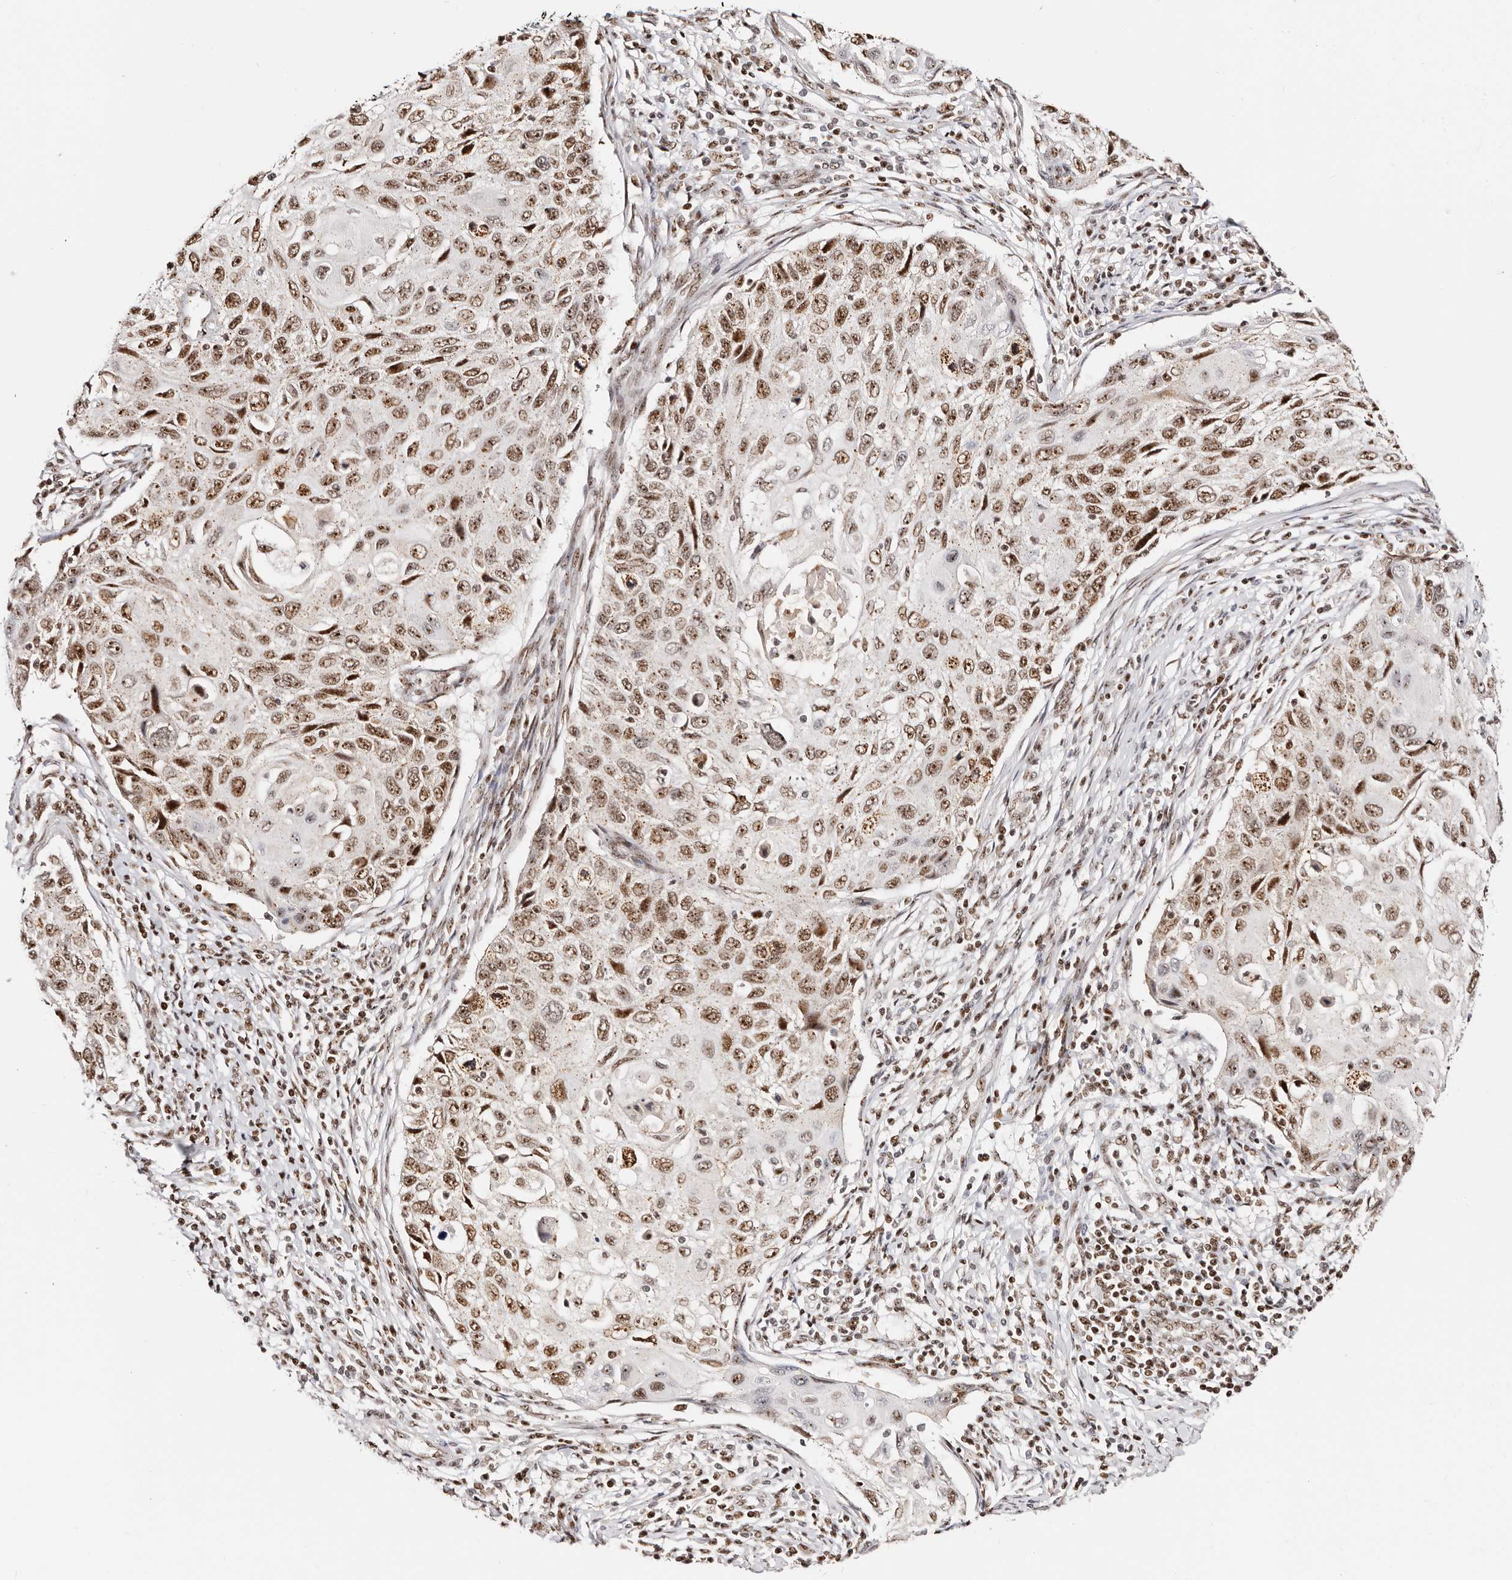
{"staining": {"intensity": "strong", "quantity": ">75%", "location": "nuclear"}, "tissue": "cervical cancer", "cell_type": "Tumor cells", "image_type": "cancer", "snomed": [{"axis": "morphology", "description": "Squamous cell carcinoma, NOS"}, {"axis": "topography", "description": "Cervix"}], "caption": "Cervical cancer (squamous cell carcinoma) stained with a protein marker shows strong staining in tumor cells.", "gene": "IQGAP3", "patient": {"sex": "female", "age": 70}}